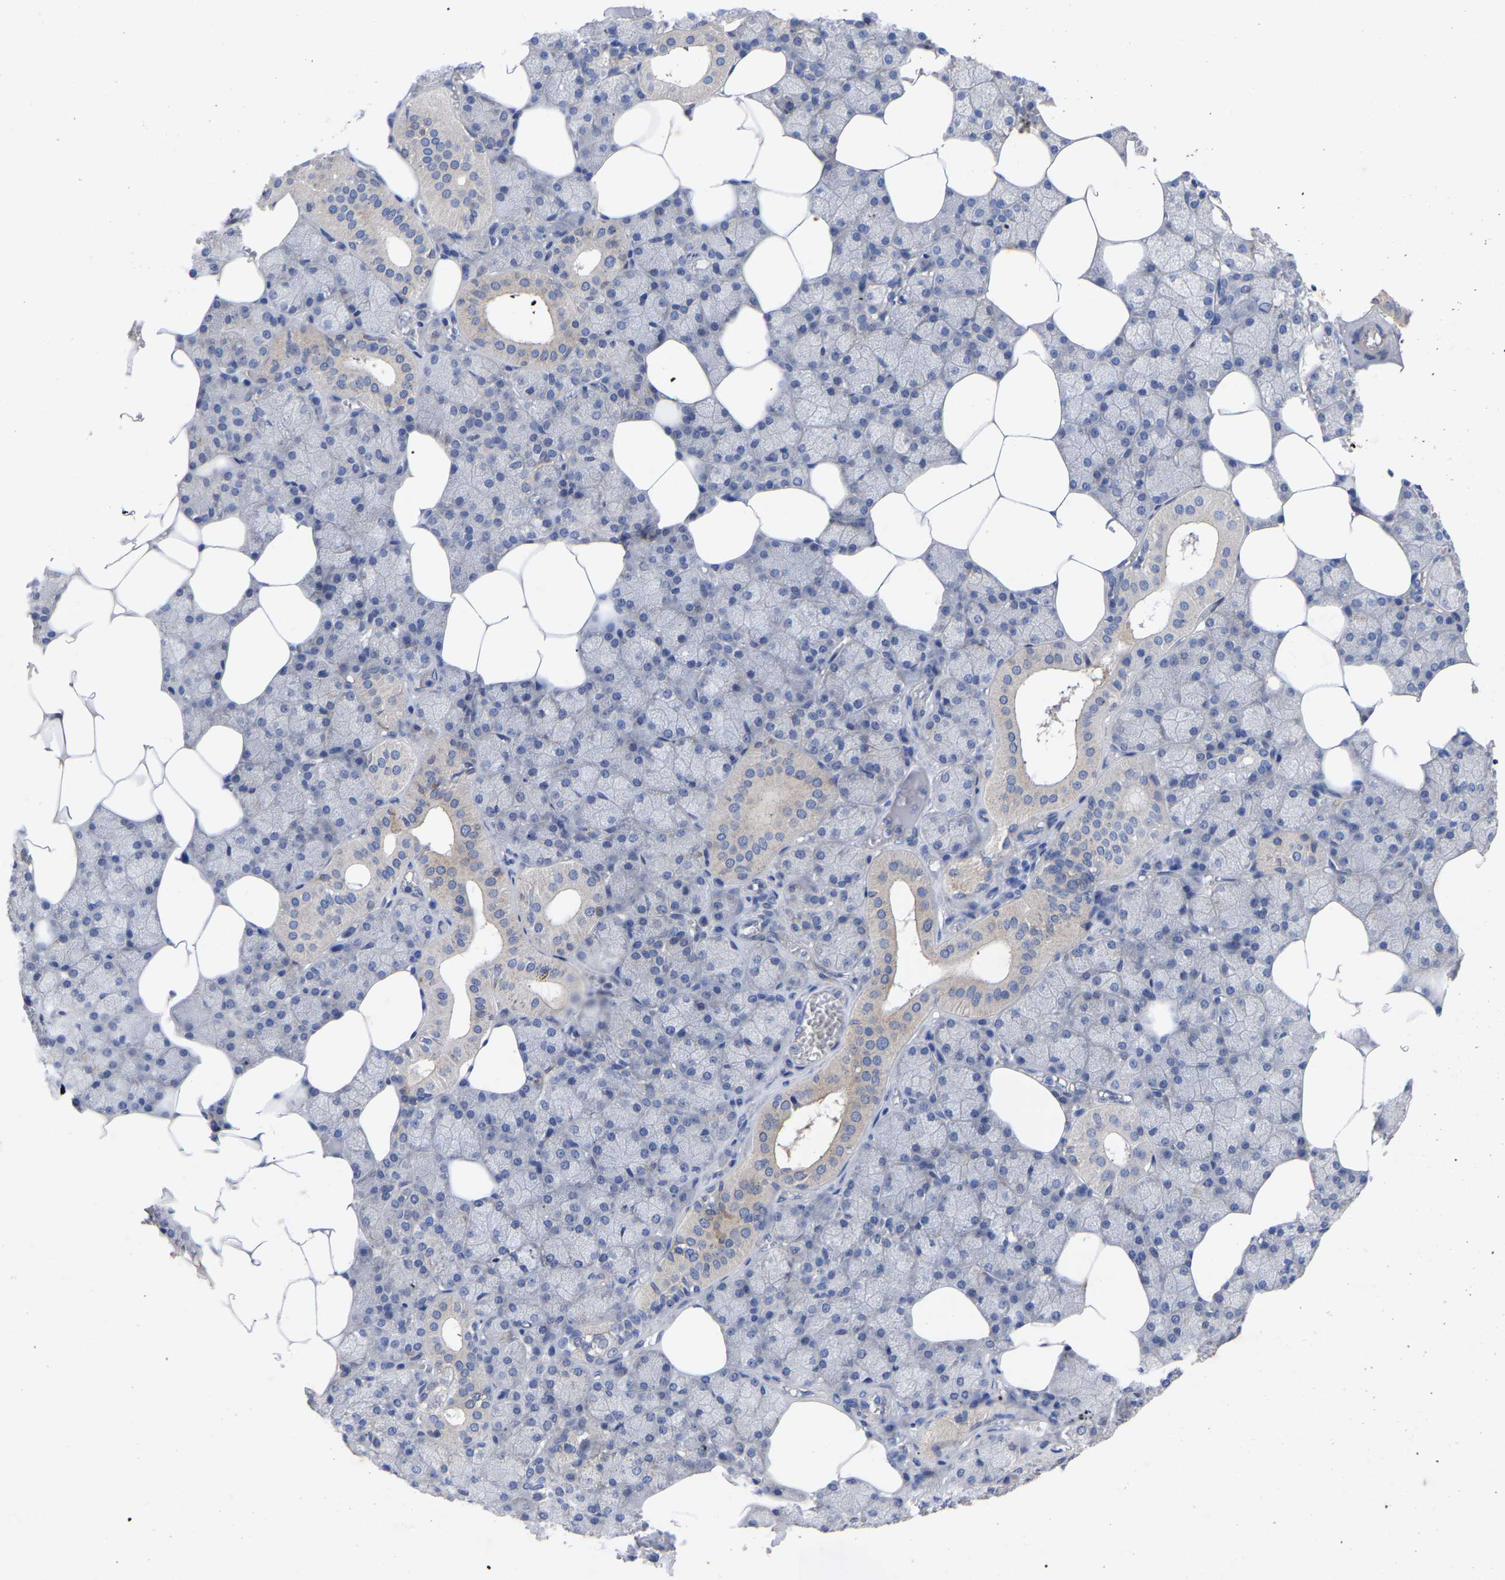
{"staining": {"intensity": "weak", "quantity": "<25%", "location": "cytoplasmic/membranous"}, "tissue": "salivary gland", "cell_type": "Glandular cells", "image_type": "normal", "snomed": [{"axis": "morphology", "description": "Normal tissue, NOS"}, {"axis": "topography", "description": "Salivary gland"}], "caption": "DAB (3,3'-diaminobenzidine) immunohistochemical staining of unremarkable human salivary gland reveals no significant positivity in glandular cells.", "gene": "TCP1", "patient": {"sex": "male", "age": 62}}